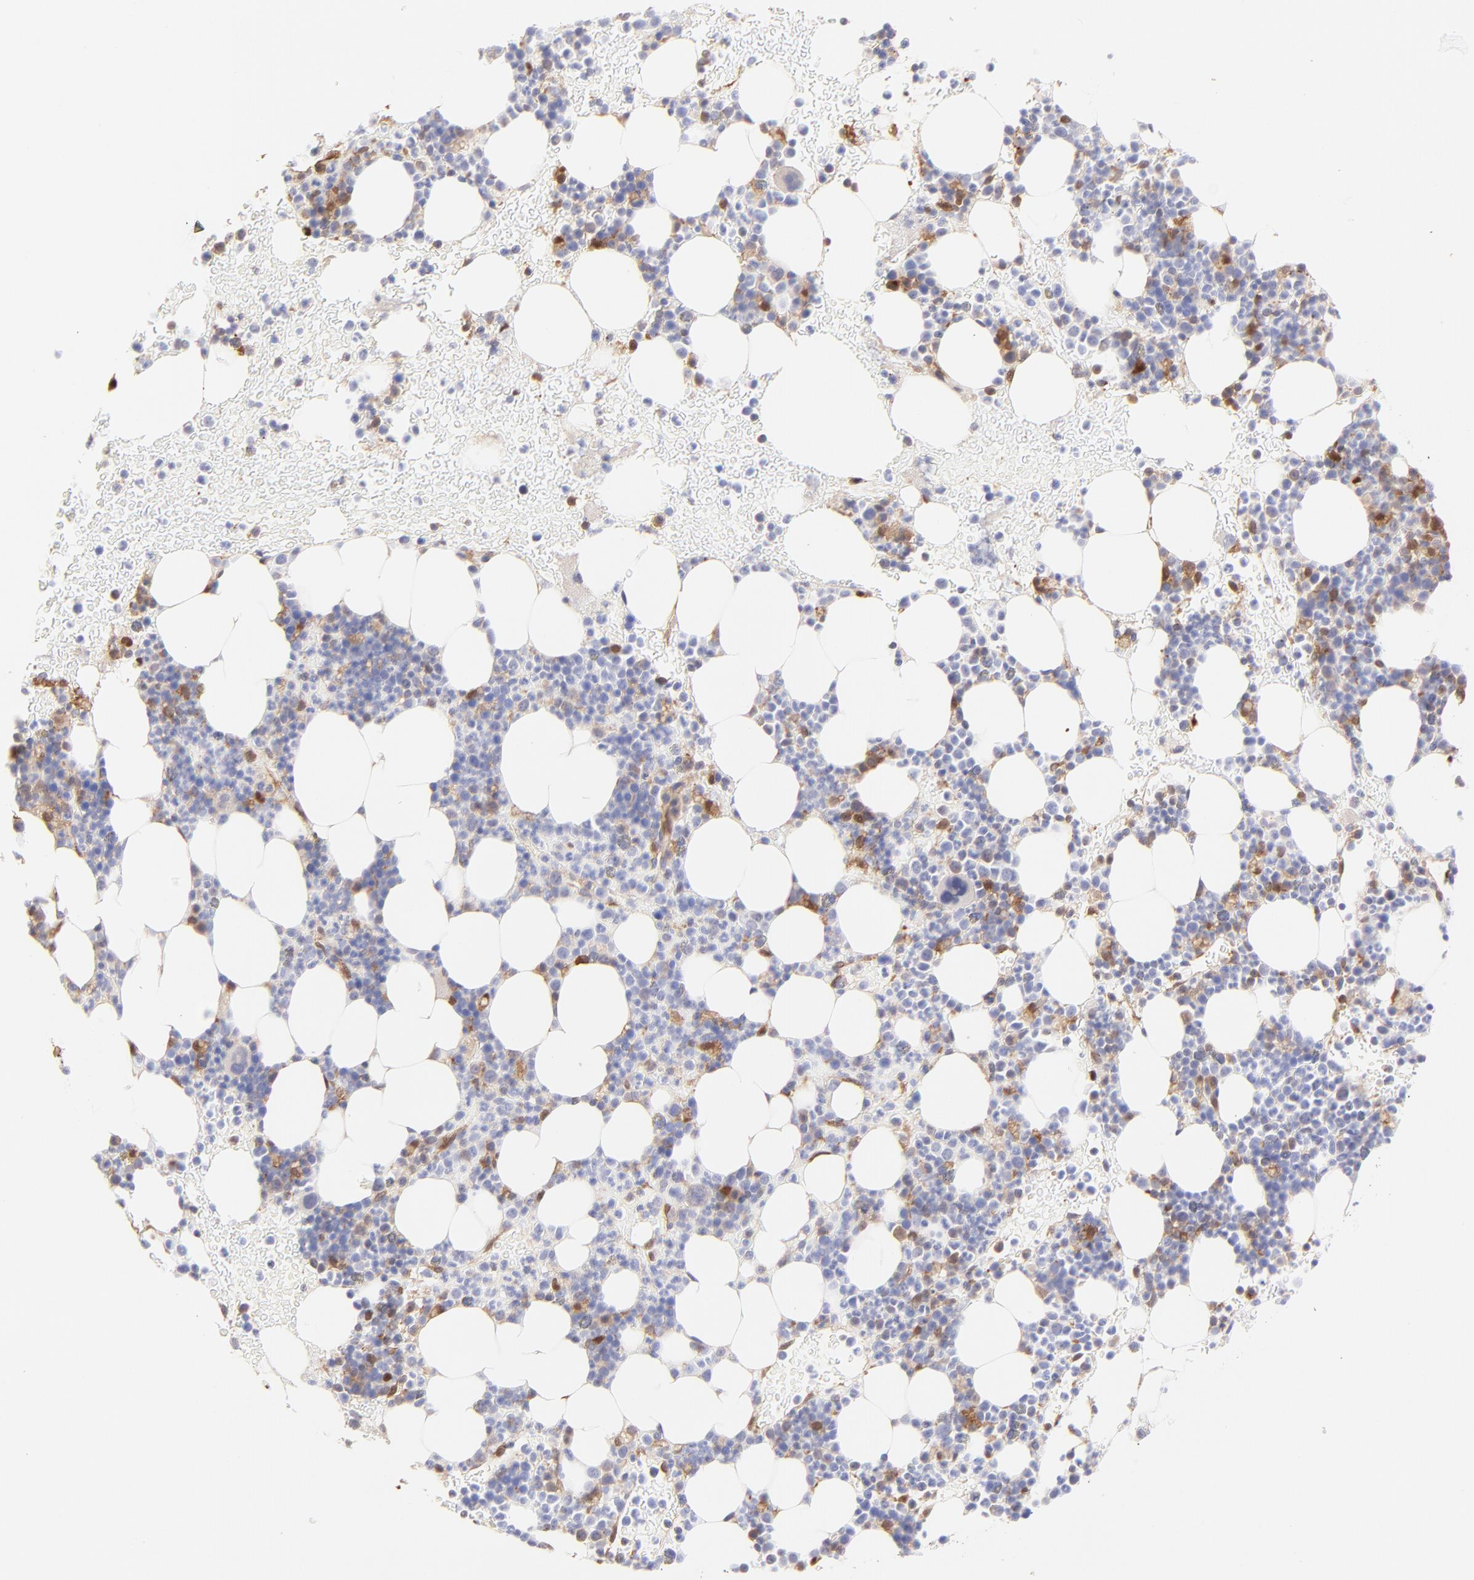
{"staining": {"intensity": "weak", "quantity": "<25%", "location": "cytoplasmic/membranous,nuclear"}, "tissue": "bone marrow", "cell_type": "Hematopoietic cells", "image_type": "normal", "snomed": [{"axis": "morphology", "description": "Normal tissue, NOS"}, {"axis": "topography", "description": "Bone marrow"}], "caption": "The micrograph demonstrates no significant positivity in hematopoietic cells of bone marrow.", "gene": "HYAL1", "patient": {"sex": "male", "age": 17}}